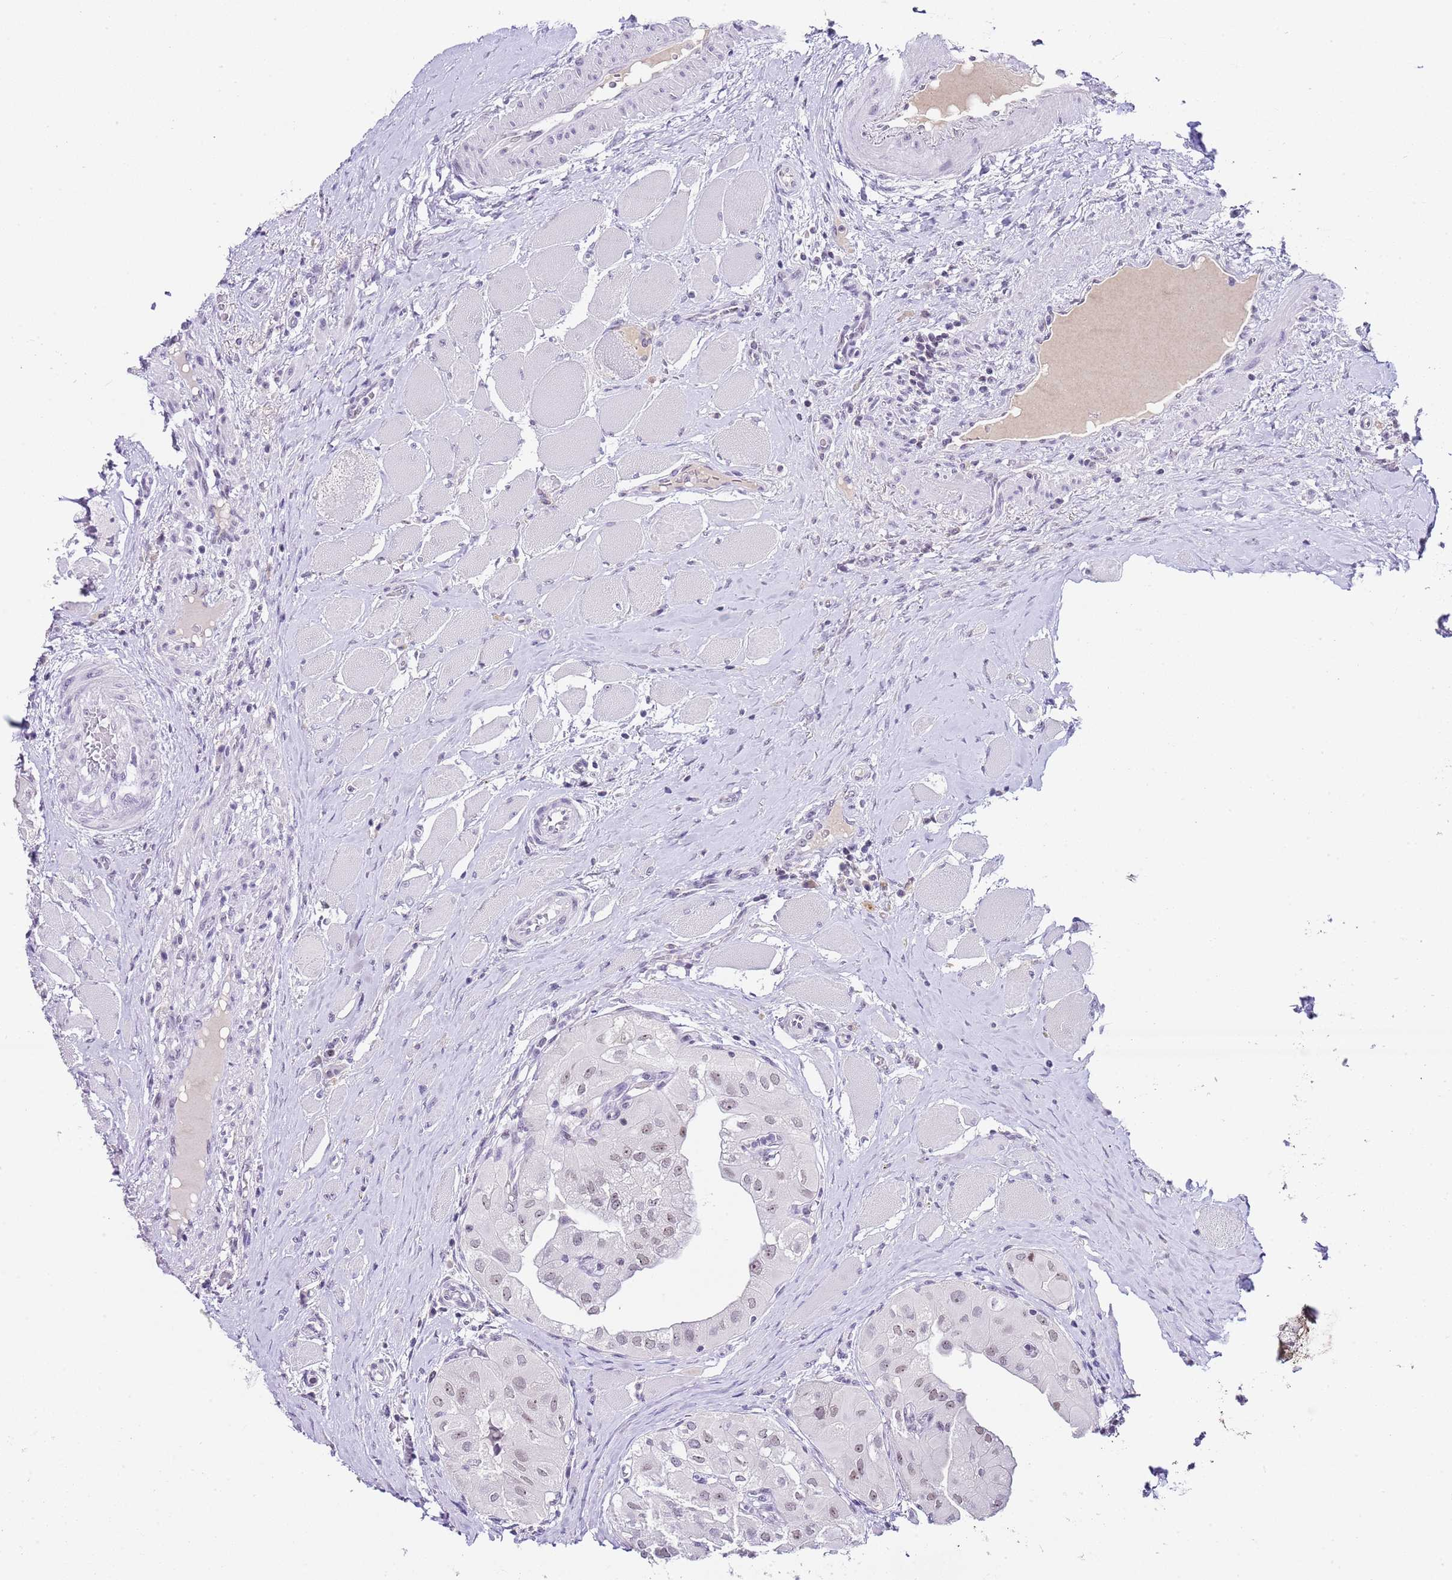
{"staining": {"intensity": "weak", "quantity": "25%-75%", "location": "nuclear"}, "tissue": "thyroid cancer", "cell_type": "Tumor cells", "image_type": "cancer", "snomed": [{"axis": "morphology", "description": "Papillary adenocarcinoma, NOS"}, {"axis": "topography", "description": "Thyroid gland"}], "caption": "Protein expression analysis of papillary adenocarcinoma (thyroid) demonstrates weak nuclear staining in approximately 25%-75% of tumor cells. The staining was performed using DAB (3,3'-diaminobenzidine) to visualize the protein expression in brown, while the nuclei were stained in blue with hematoxylin (Magnification: 20x).", "gene": "NOP56", "patient": {"sex": "female", "age": 59}}